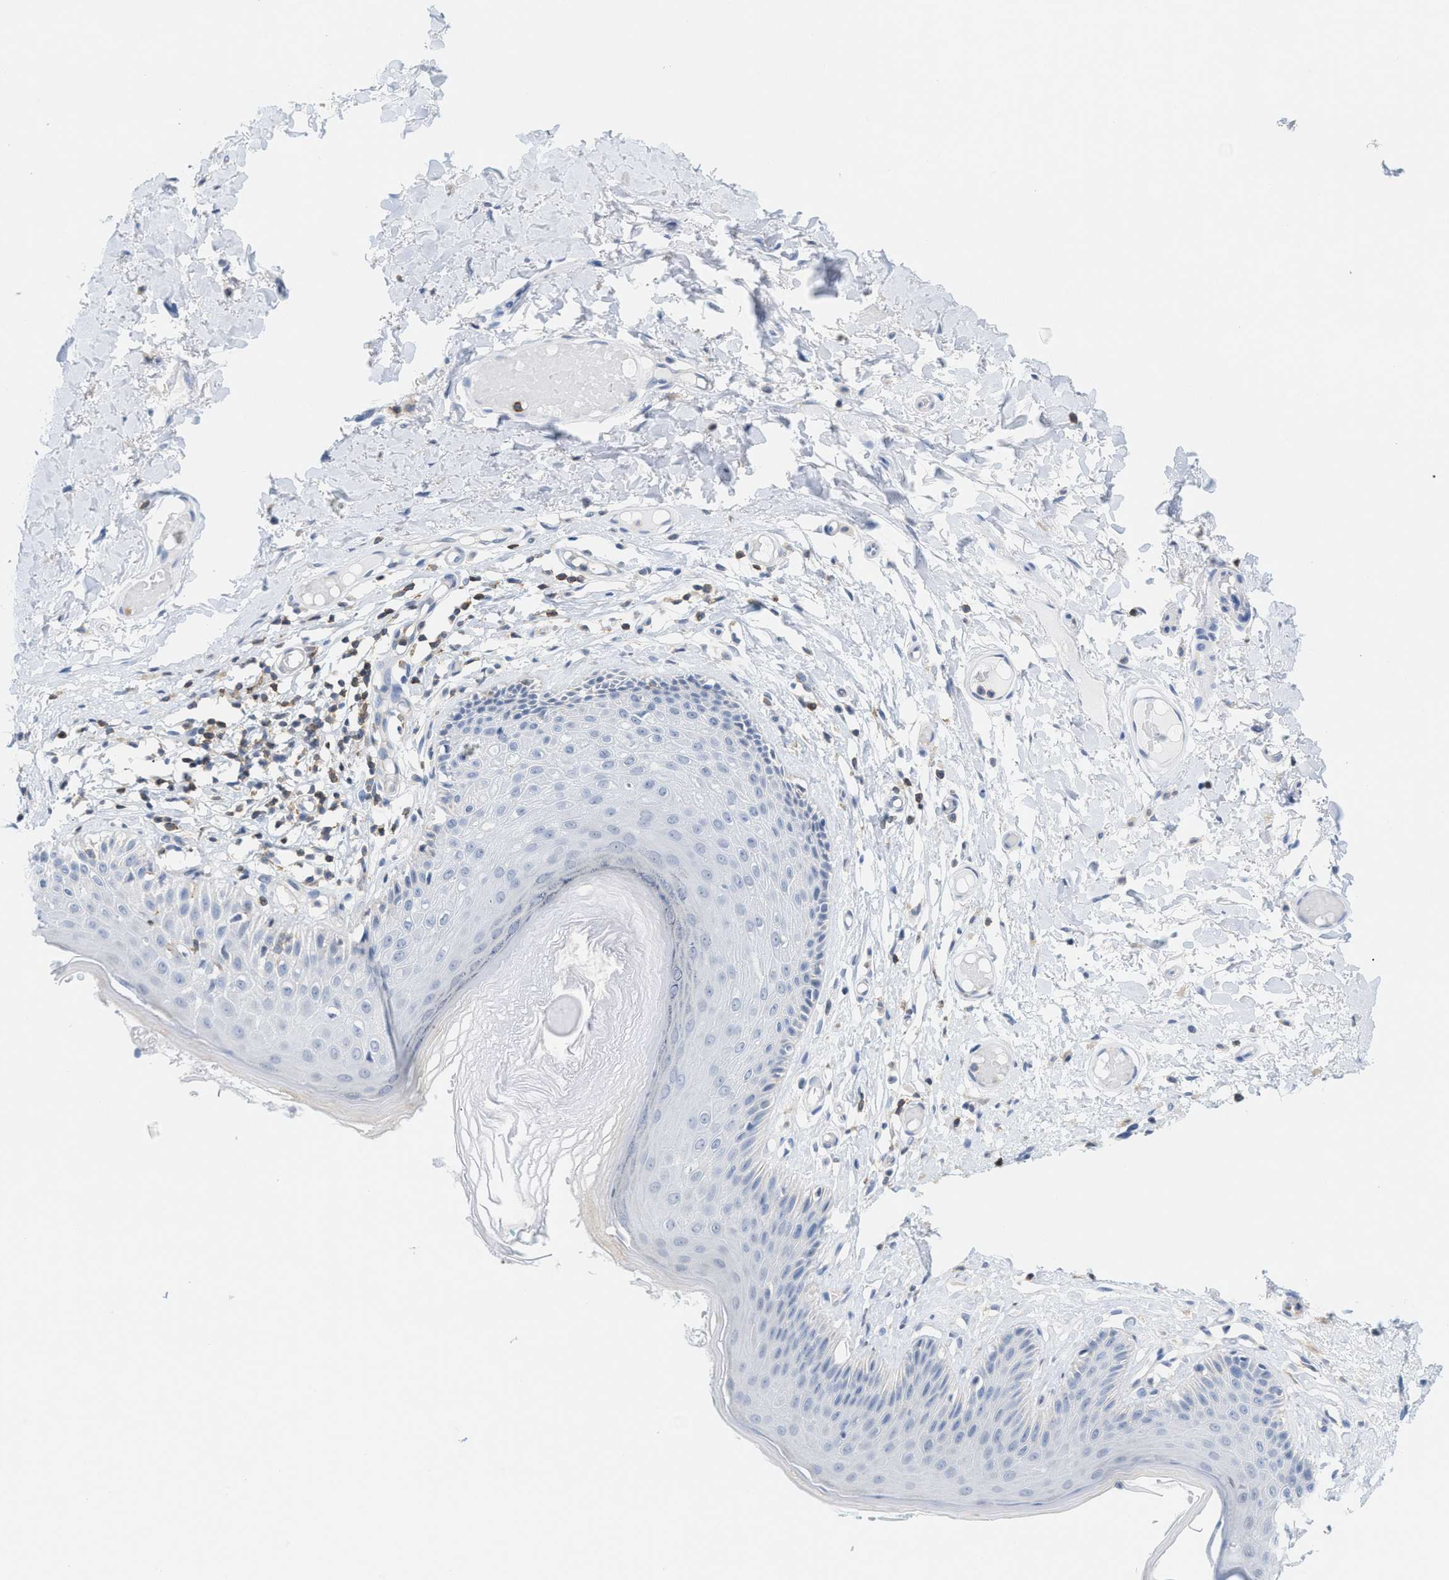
{"staining": {"intensity": "weak", "quantity": "<25%", "location": "cytoplasmic/membranous"}, "tissue": "skin", "cell_type": "Epidermal cells", "image_type": "normal", "snomed": [{"axis": "morphology", "description": "Normal tissue, NOS"}, {"axis": "topography", "description": "Vulva"}], "caption": "Immunohistochemistry (IHC) photomicrograph of benign human skin stained for a protein (brown), which exhibits no expression in epidermal cells.", "gene": "IL16", "patient": {"sex": "female", "age": 73}}